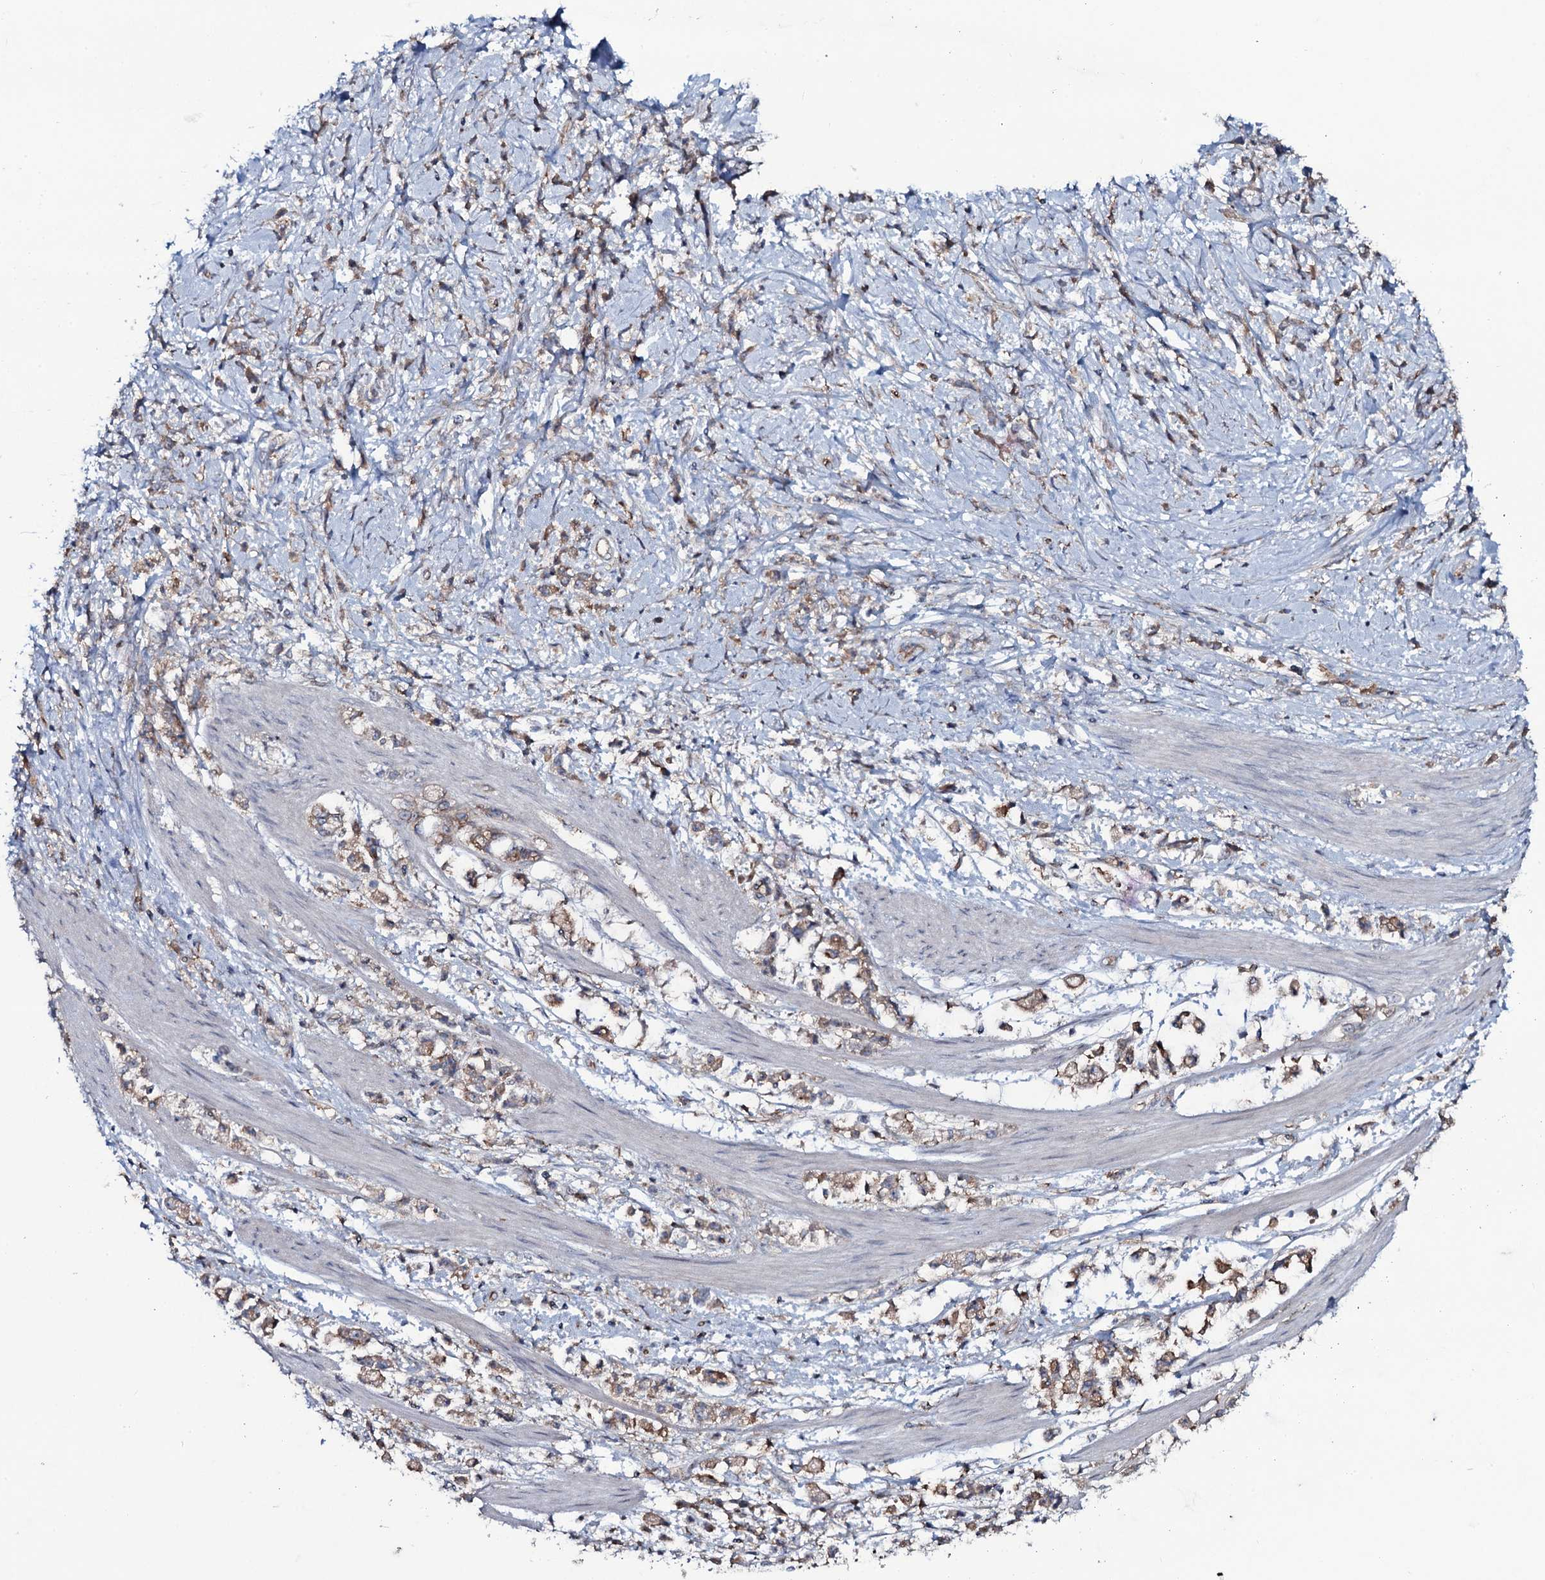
{"staining": {"intensity": "moderate", "quantity": ">75%", "location": "cytoplasmic/membranous"}, "tissue": "stomach cancer", "cell_type": "Tumor cells", "image_type": "cancer", "snomed": [{"axis": "morphology", "description": "Adenocarcinoma, NOS"}, {"axis": "topography", "description": "Stomach"}], "caption": "This is an image of IHC staining of stomach cancer (adenocarcinoma), which shows moderate staining in the cytoplasmic/membranous of tumor cells.", "gene": "SNAP23", "patient": {"sex": "female", "age": 60}}